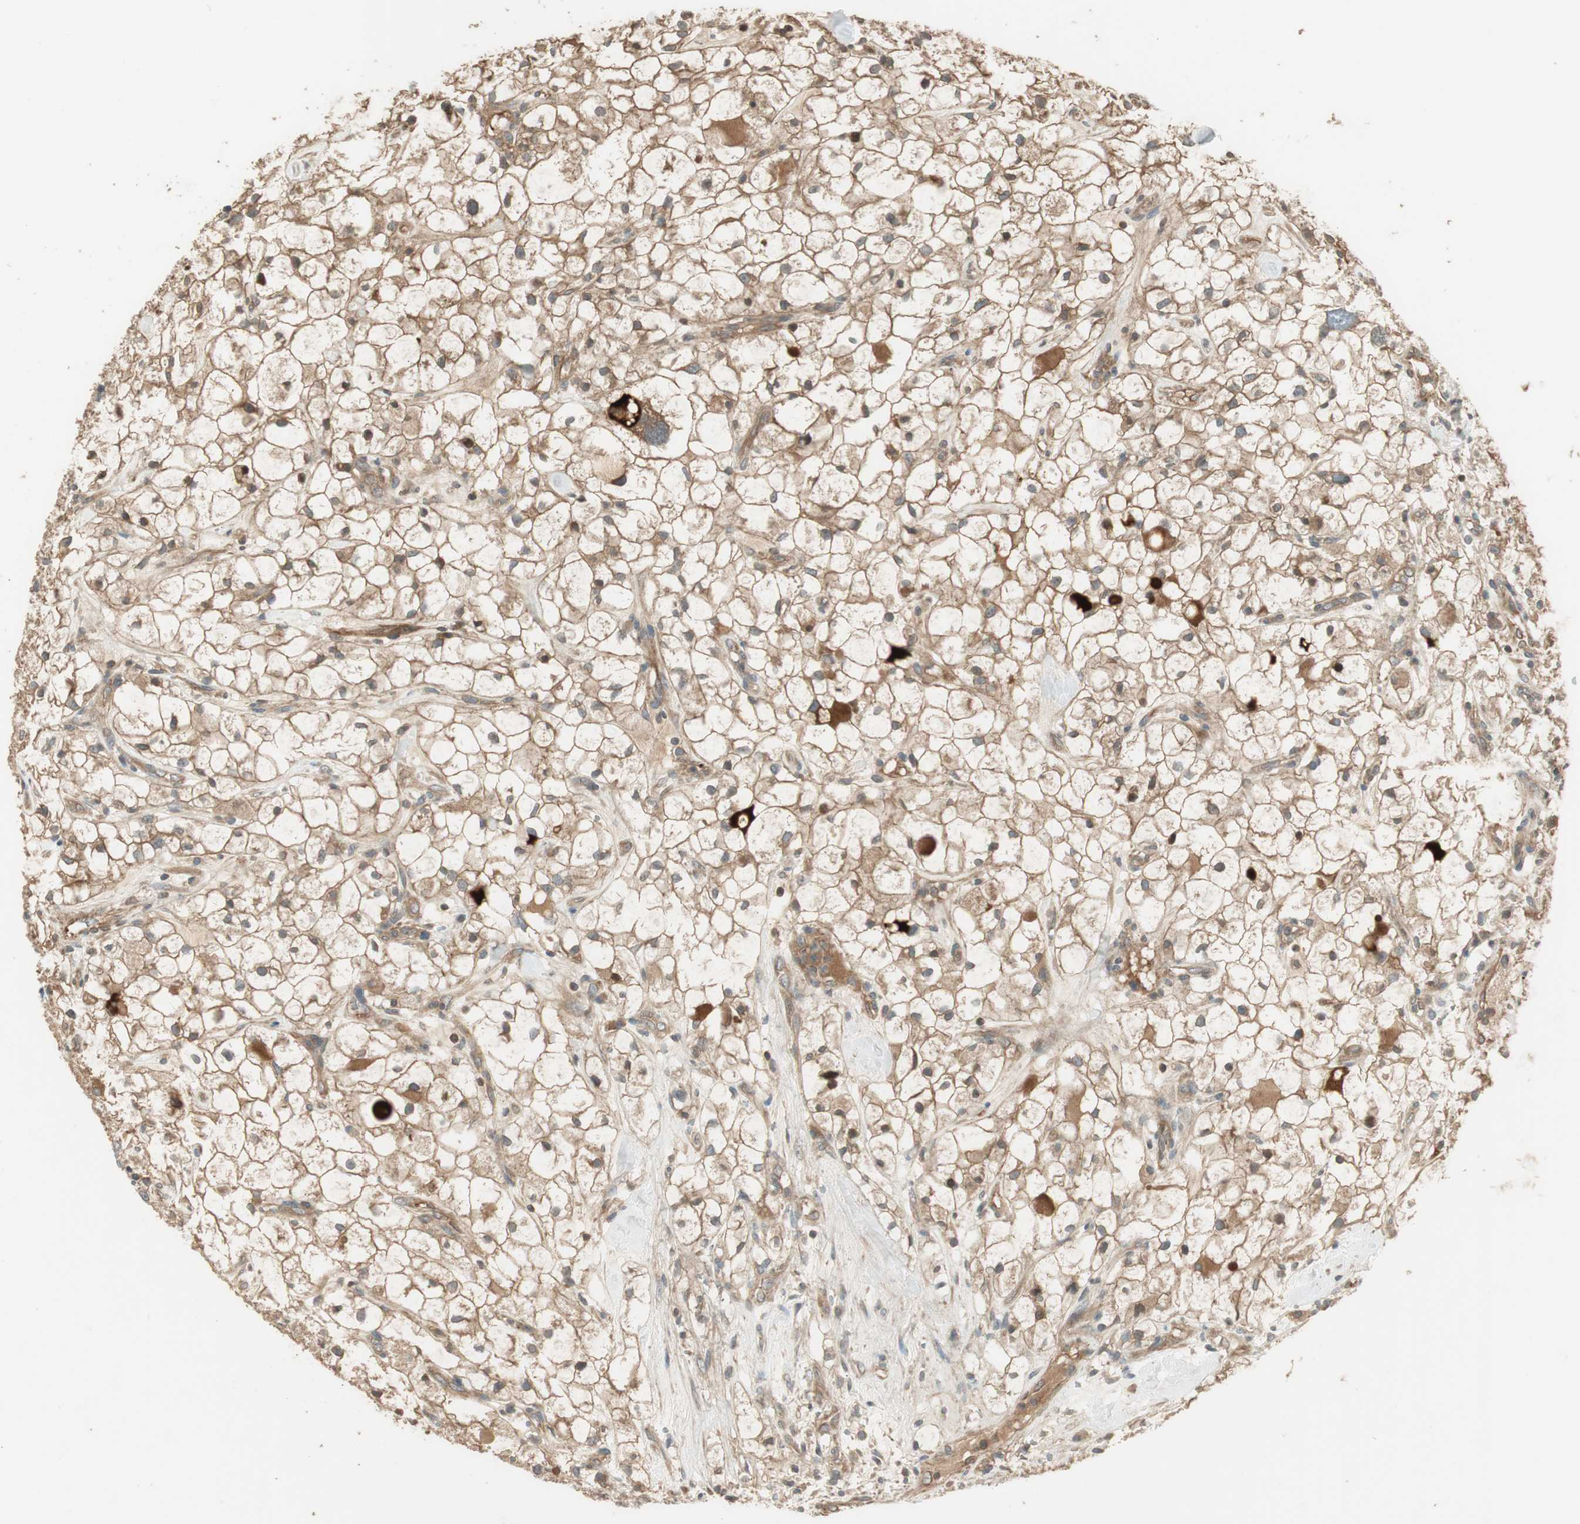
{"staining": {"intensity": "moderate", "quantity": ">75%", "location": "cytoplasmic/membranous"}, "tissue": "renal cancer", "cell_type": "Tumor cells", "image_type": "cancer", "snomed": [{"axis": "morphology", "description": "Adenocarcinoma, NOS"}, {"axis": "topography", "description": "Kidney"}], "caption": "Protein analysis of renal adenocarcinoma tissue demonstrates moderate cytoplasmic/membranous positivity in about >75% of tumor cells. (DAB IHC with brightfield microscopy, high magnification).", "gene": "PFDN5", "patient": {"sex": "female", "age": 60}}